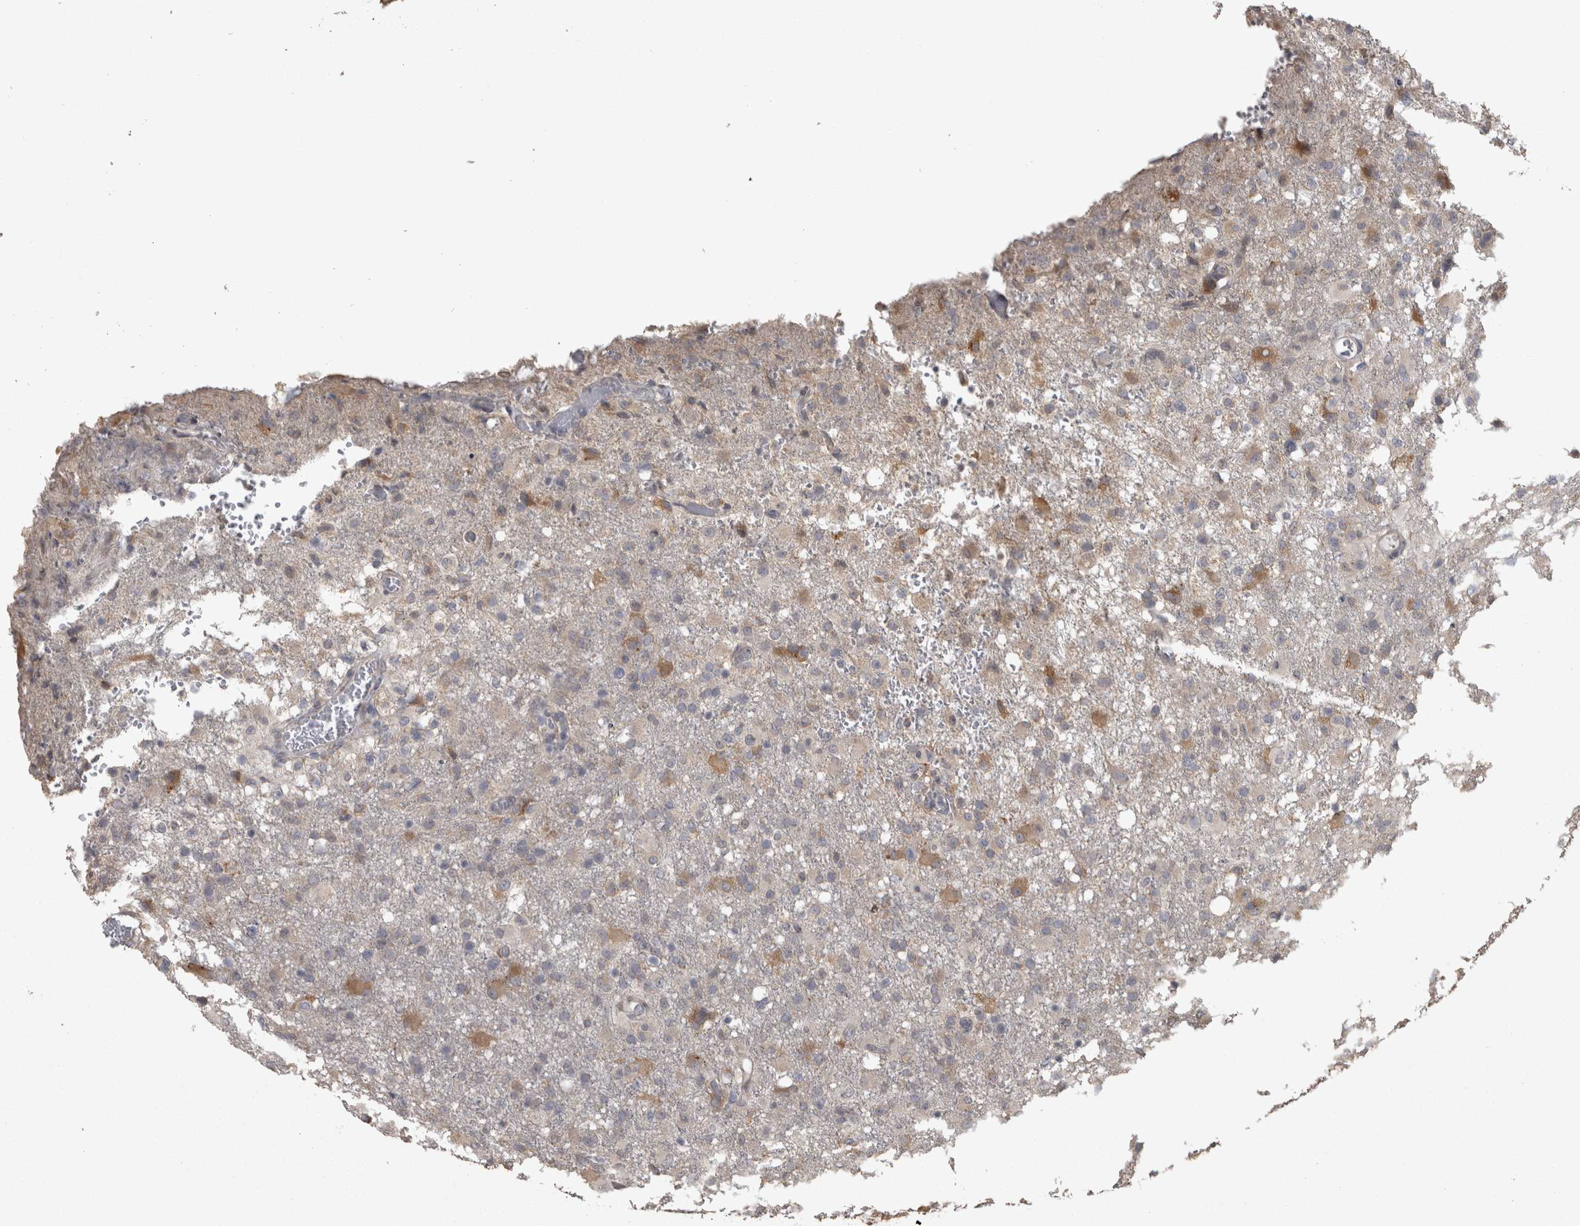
{"staining": {"intensity": "weak", "quantity": "<25%", "location": "cytoplasmic/membranous"}, "tissue": "glioma", "cell_type": "Tumor cells", "image_type": "cancer", "snomed": [{"axis": "morphology", "description": "Glioma, malignant, High grade"}, {"axis": "topography", "description": "Brain"}], "caption": "High-grade glioma (malignant) was stained to show a protein in brown. There is no significant staining in tumor cells. The staining was performed using DAB (3,3'-diaminobenzidine) to visualize the protein expression in brown, while the nuclei were stained in blue with hematoxylin (Magnification: 20x).", "gene": "RAB29", "patient": {"sex": "female", "age": 57}}